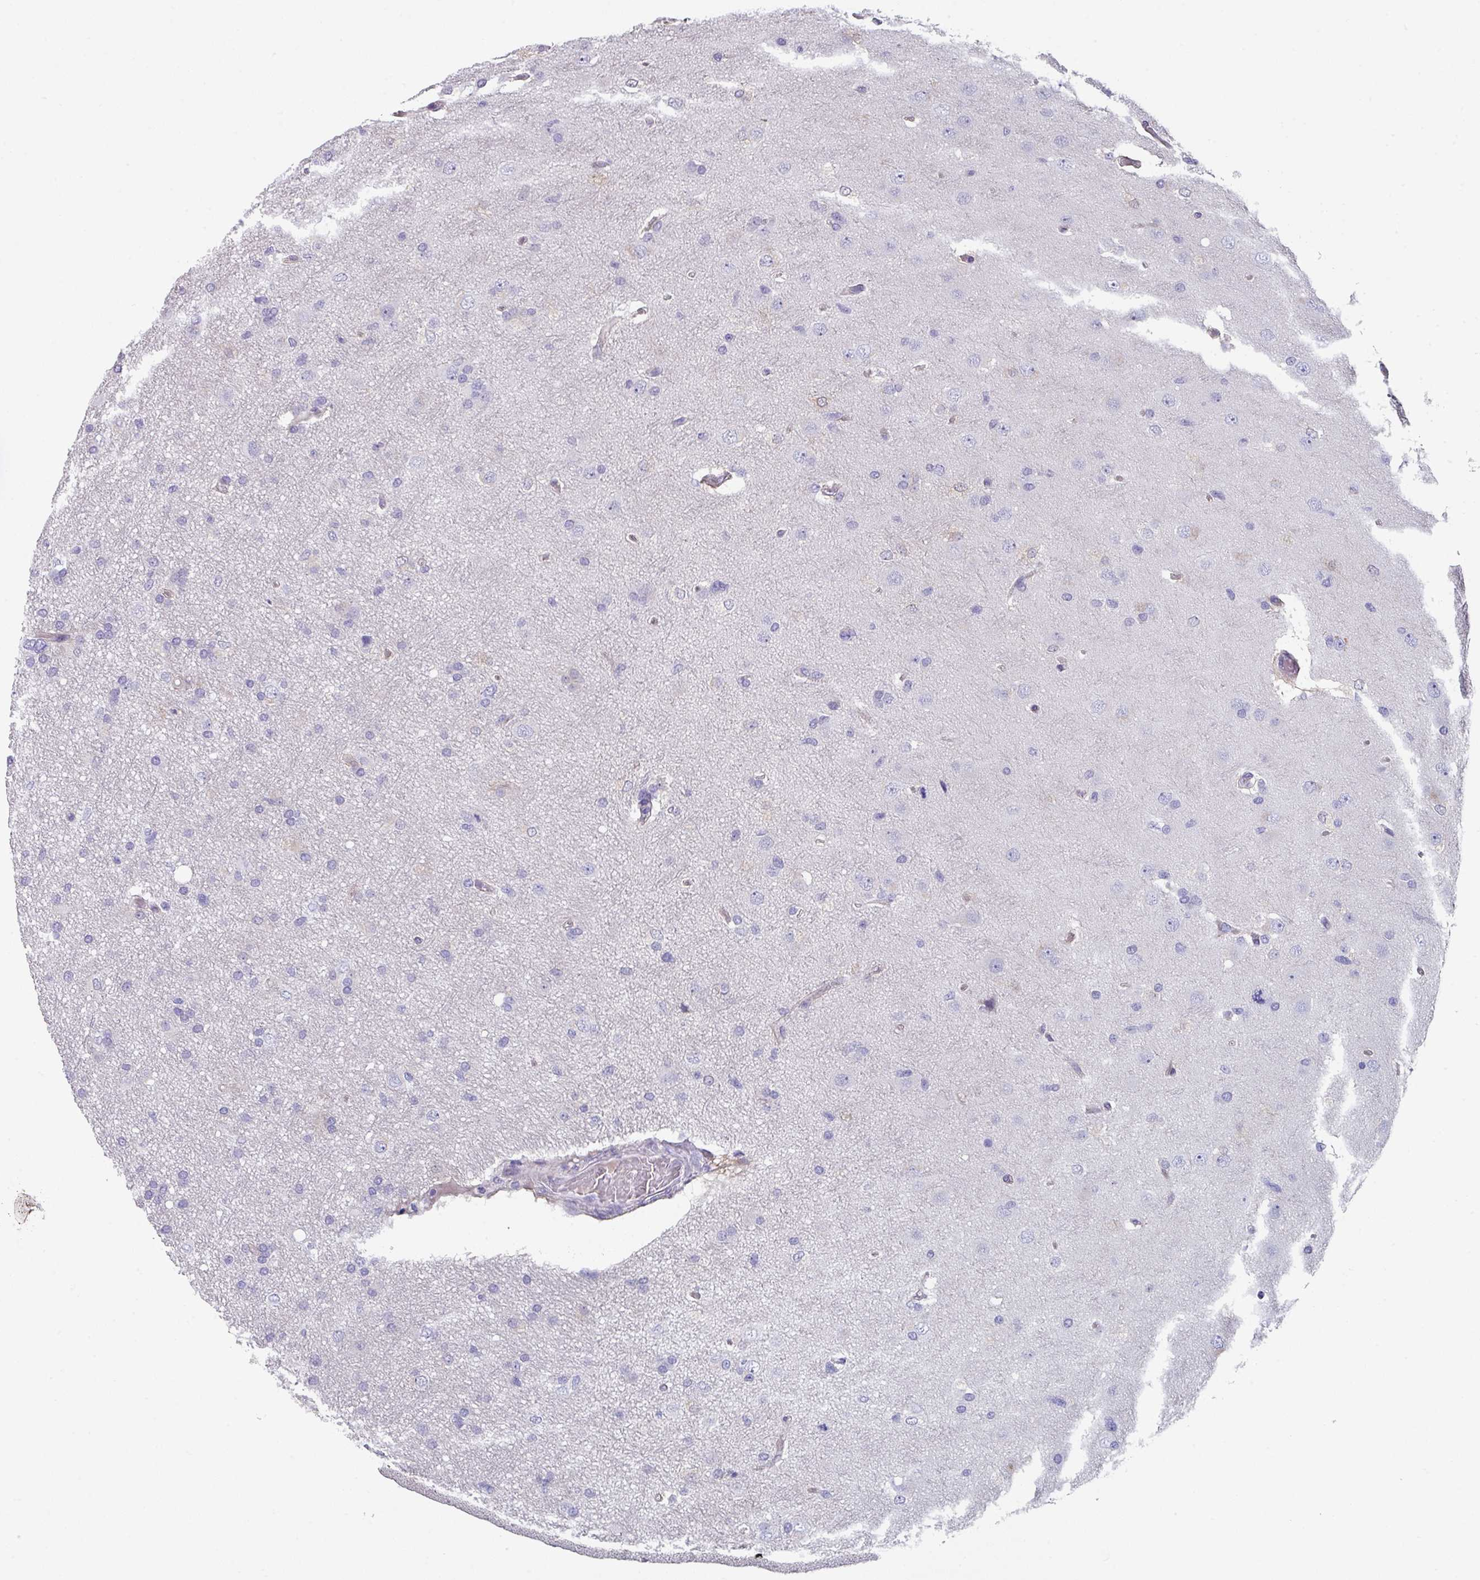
{"staining": {"intensity": "negative", "quantity": "none", "location": "none"}, "tissue": "glioma", "cell_type": "Tumor cells", "image_type": "cancer", "snomed": [{"axis": "morphology", "description": "Glioma, malignant, High grade"}, {"axis": "topography", "description": "Brain"}], "caption": "This image is of glioma stained with IHC to label a protein in brown with the nuclei are counter-stained blue. There is no staining in tumor cells.", "gene": "DEFB115", "patient": {"sex": "male", "age": 53}}